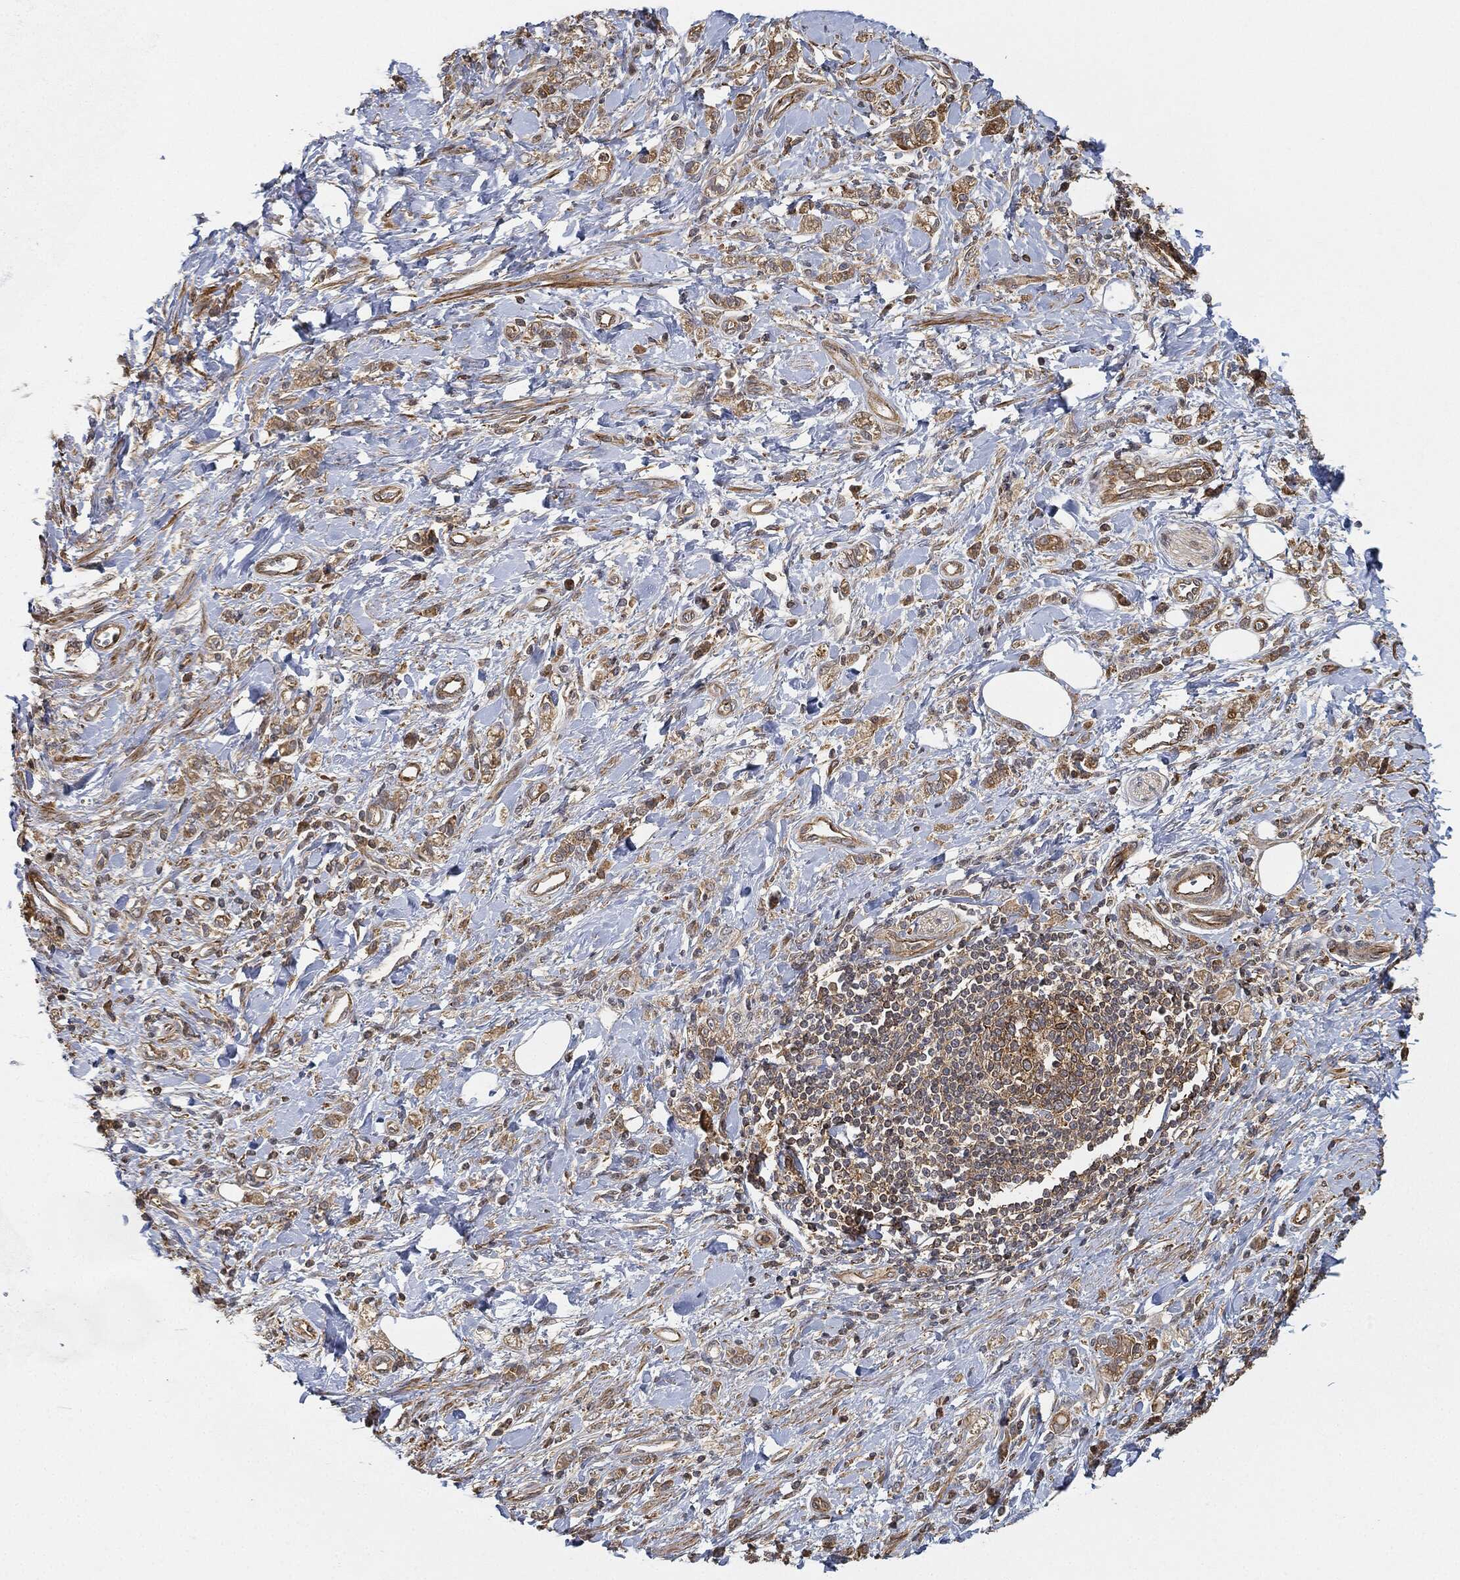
{"staining": {"intensity": "moderate", "quantity": ">75%", "location": "cytoplasmic/membranous"}, "tissue": "stomach cancer", "cell_type": "Tumor cells", "image_type": "cancer", "snomed": [{"axis": "morphology", "description": "Adenocarcinoma, NOS"}, {"axis": "topography", "description": "Stomach"}], "caption": "There is medium levels of moderate cytoplasmic/membranous staining in tumor cells of adenocarcinoma (stomach), as demonstrated by immunohistochemical staining (brown color).", "gene": "TPT1", "patient": {"sex": "male", "age": 77}}